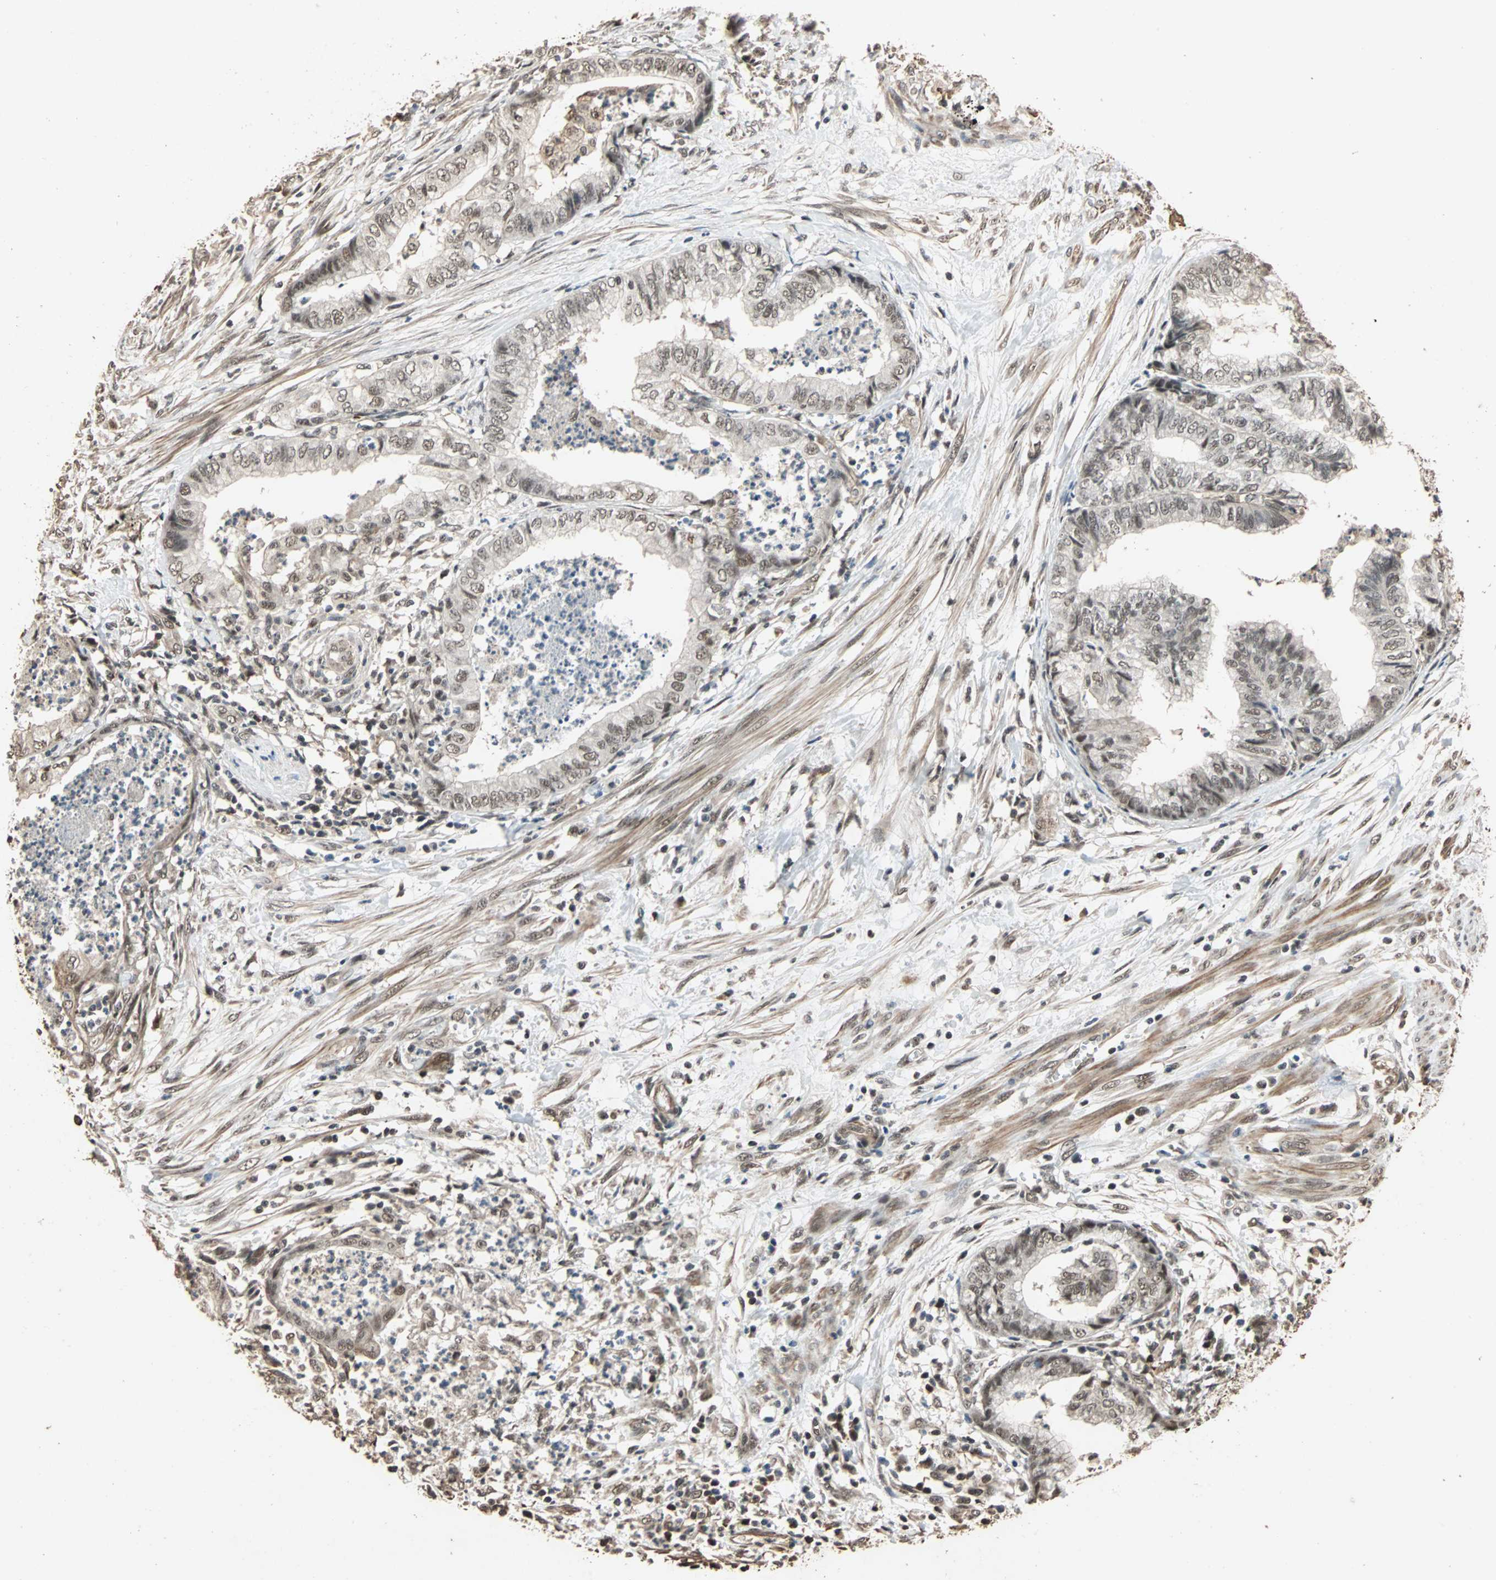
{"staining": {"intensity": "moderate", "quantity": ">75%", "location": "cytoplasmic/membranous,nuclear"}, "tissue": "endometrial cancer", "cell_type": "Tumor cells", "image_type": "cancer", "snomed": [{"axis": "morphology", "description": "Necrosis, NOS"}, {"axis": "morphology", "description": "Adenocarcinoma, NOS"}, {"axis": "topography", "description": "Endometrium"}], "caption": "Moderate cytoplasmic/membranous and nuclear expression is appreciated in approximately >75% of tumor cells in endometrial adenocarcinoma.", "gene": "CDC5L", "patient": {"sex": "female", "age": 79}}